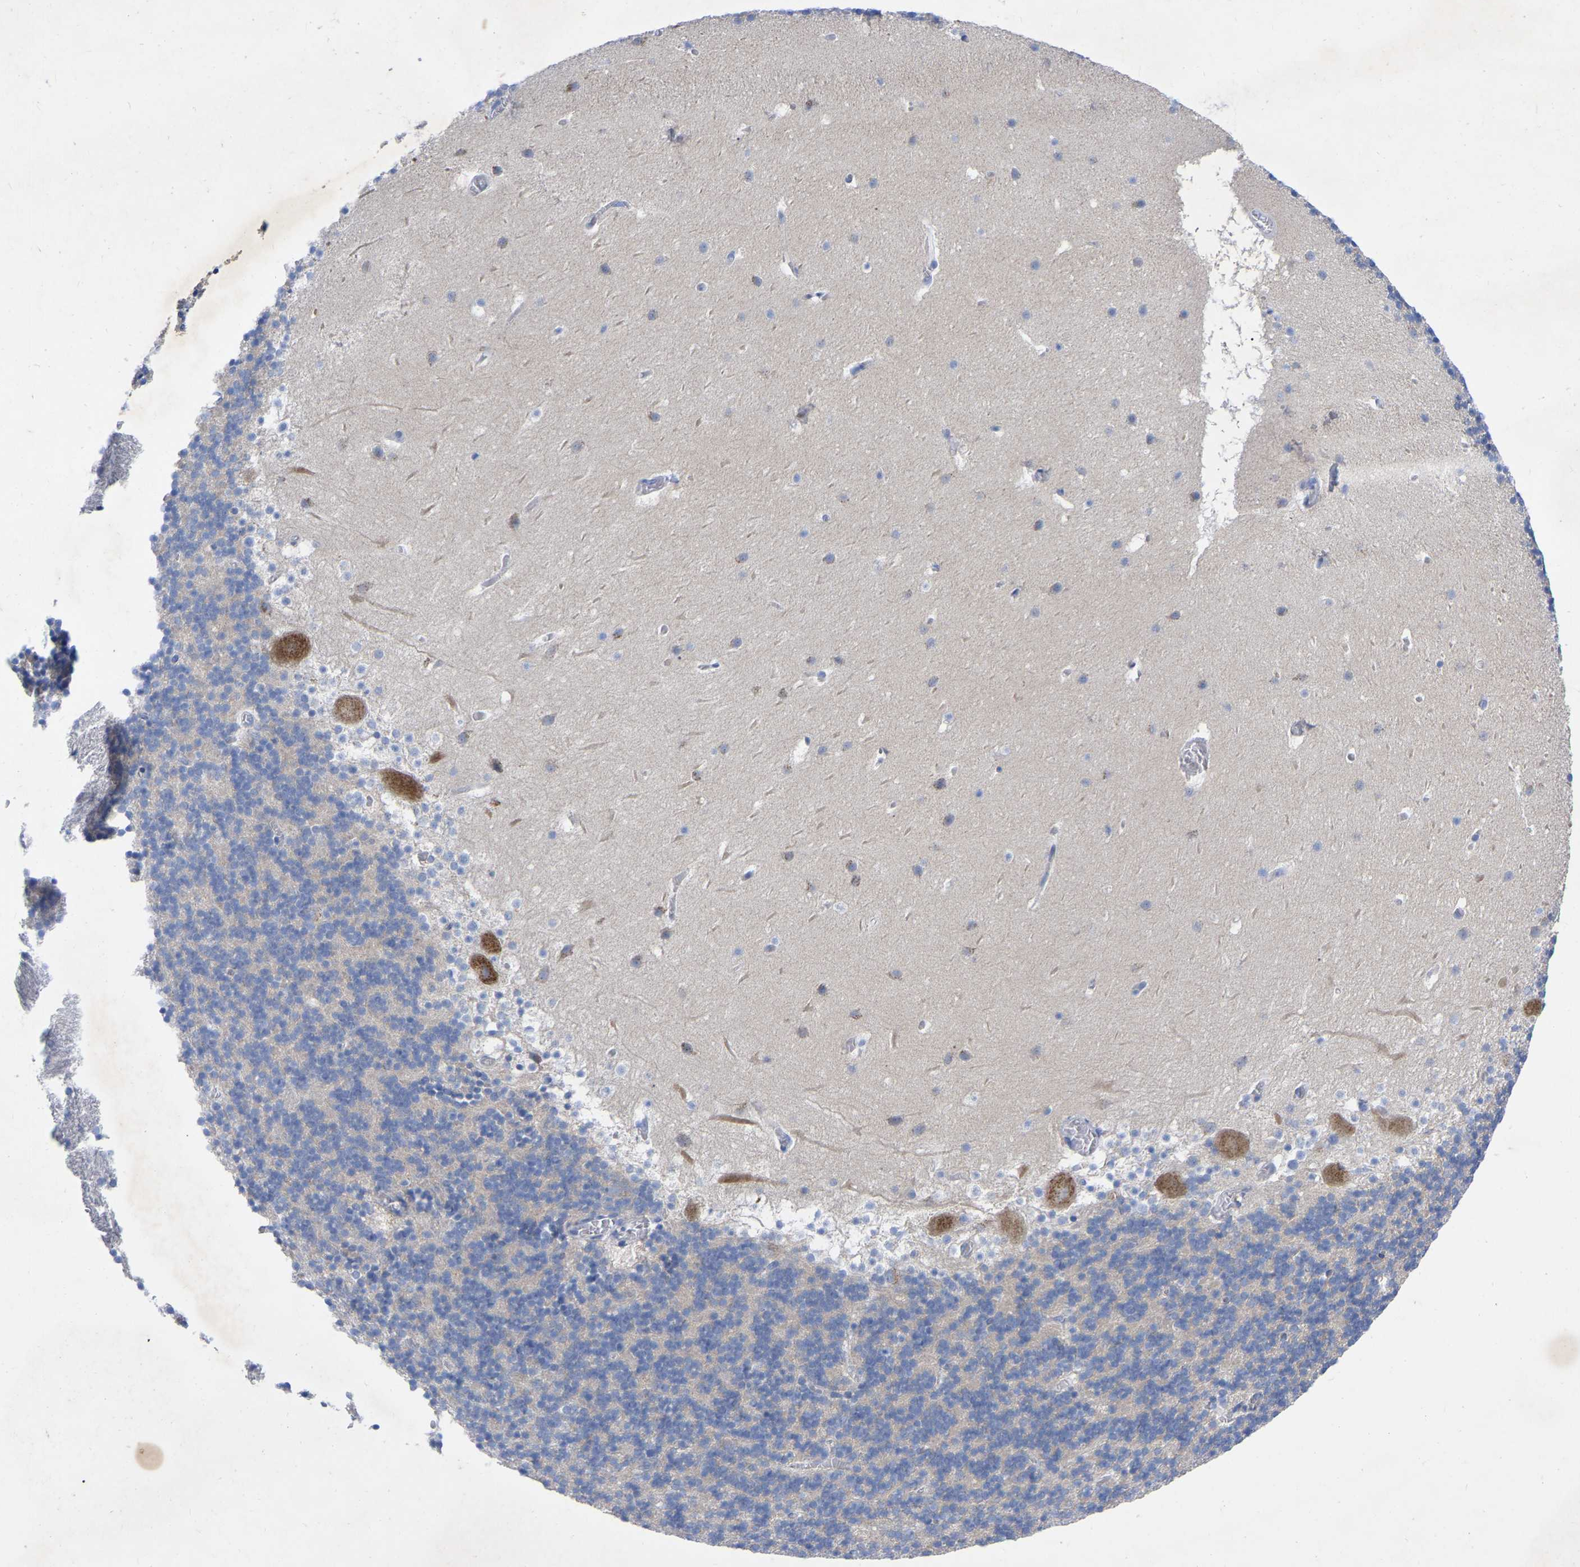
{"staining": {"intensity": "negative", "quantity": "none", "location": "none"}, "tissue": "cerebellum", "cell_type": "Cells in granular layer", "image_type": "normal", "snomed": [{"axis": "morphology", "description": "Normal tissue, NOS"}, {"axis": "topography", "description": "Cerebellum"}], "caption": "Cerebellum was stained to show a protein in brown. There is no significant expression in cells in granular layer. (Brightfield microscopy of DAB immunohistochemistry at high magnification).", "gene": "STRIP2", "patient": {"sex": "male", "age": 45}}